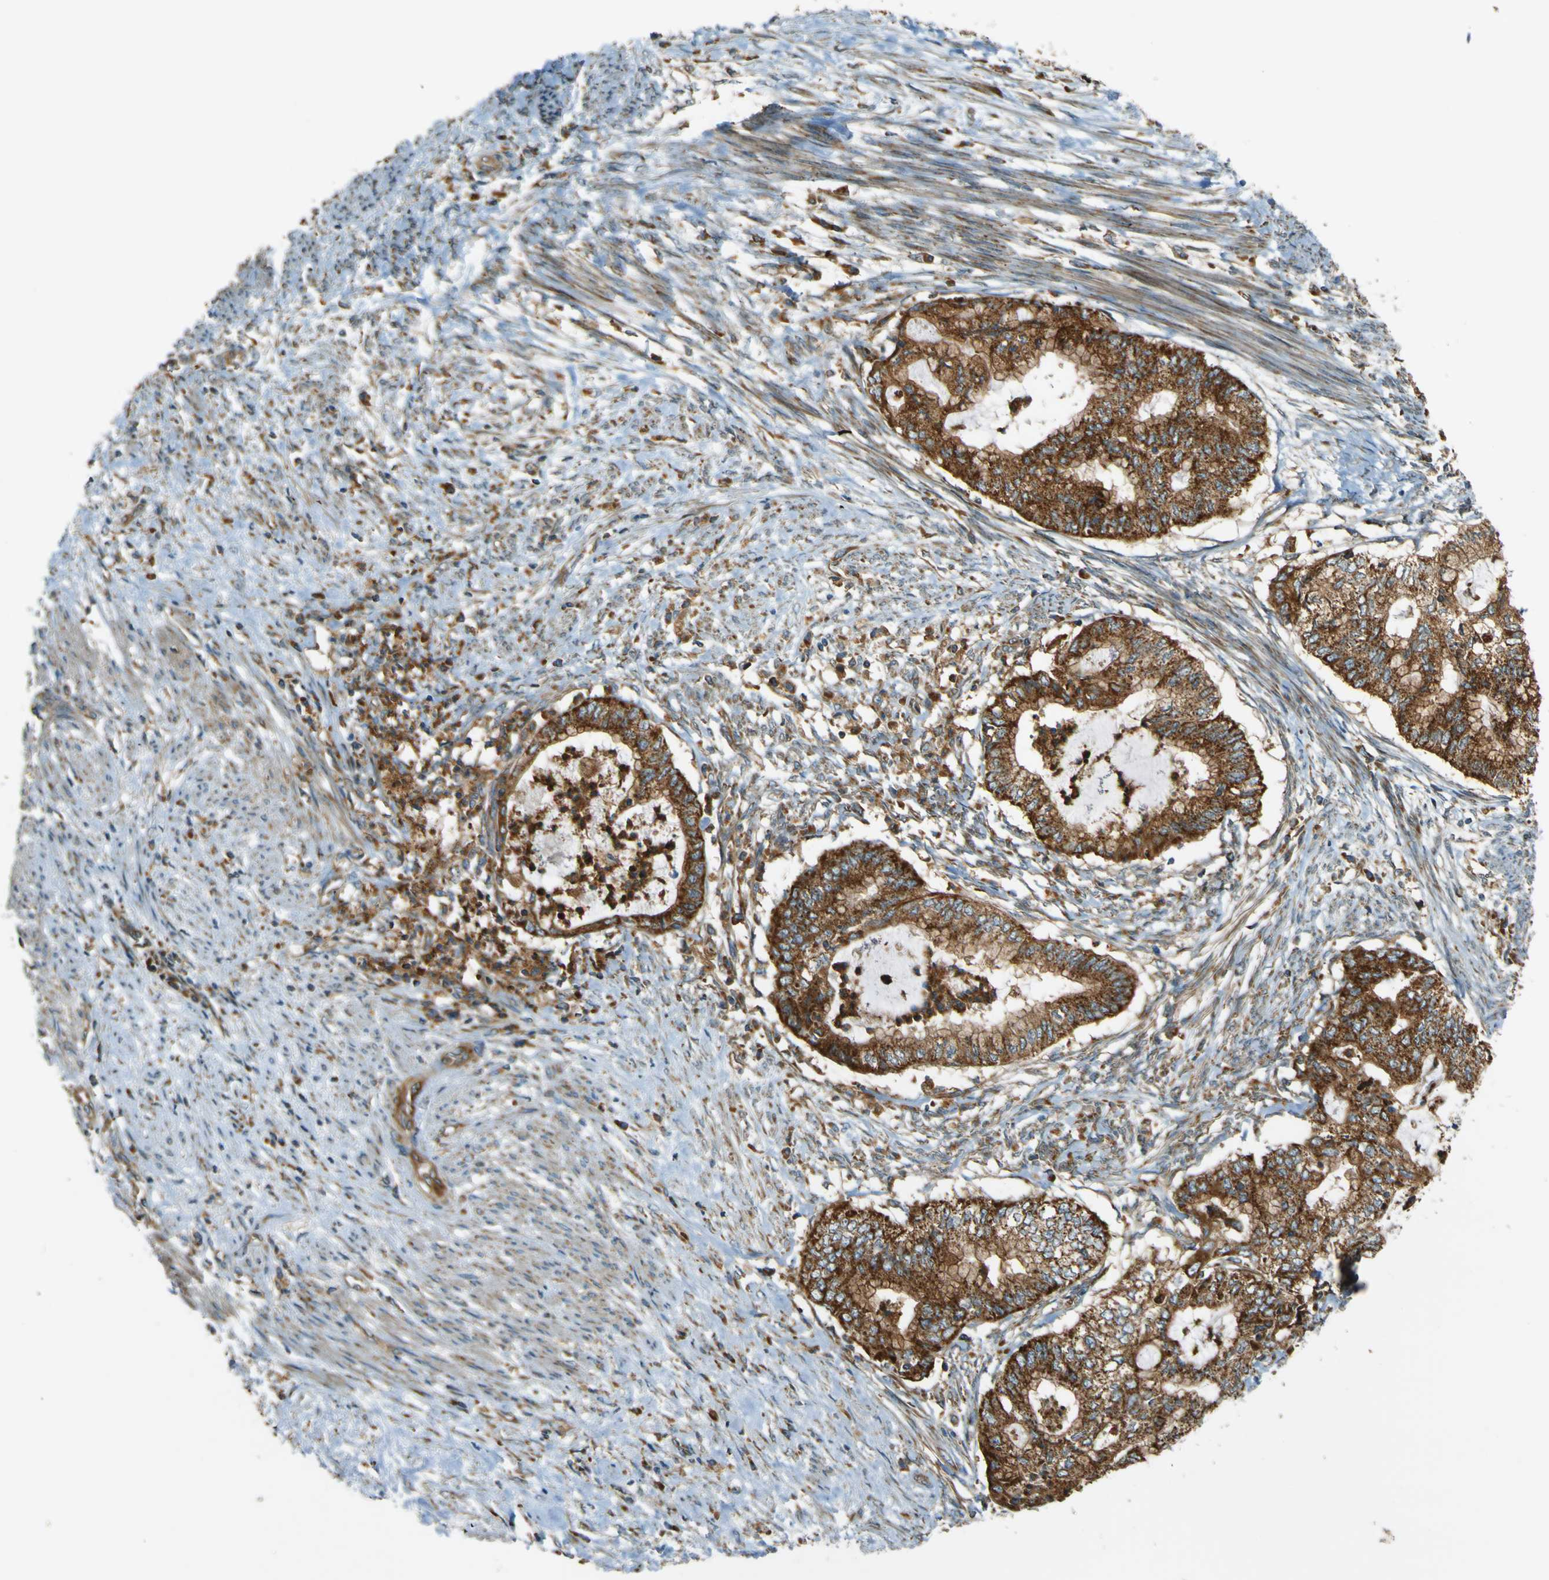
{"staining": {"intensity": "strong", "quantity": ">75%", "location": "cytoplasmic/membranous"}, "tissue": "endometrial cancer", "cell_type": "Tumor cells", "image_type": "cancer", "snomed": [{"axis": "morphology", "description": "Necrosis, NOS"}, {"axis": "morphology", "description": "Adenocarcinoma, NOS"}, {"axis": "topography", "description": "Endometrium"}], "caption": "Immunohistochemical staining of endometrial adenocarcinoma demonstrates high levels of strong cytoplasmic/membranous staining in approximately >75% of tumor cells.", "gene": "DNAJC5", "patient": {"sex": "female", "age": 79}}